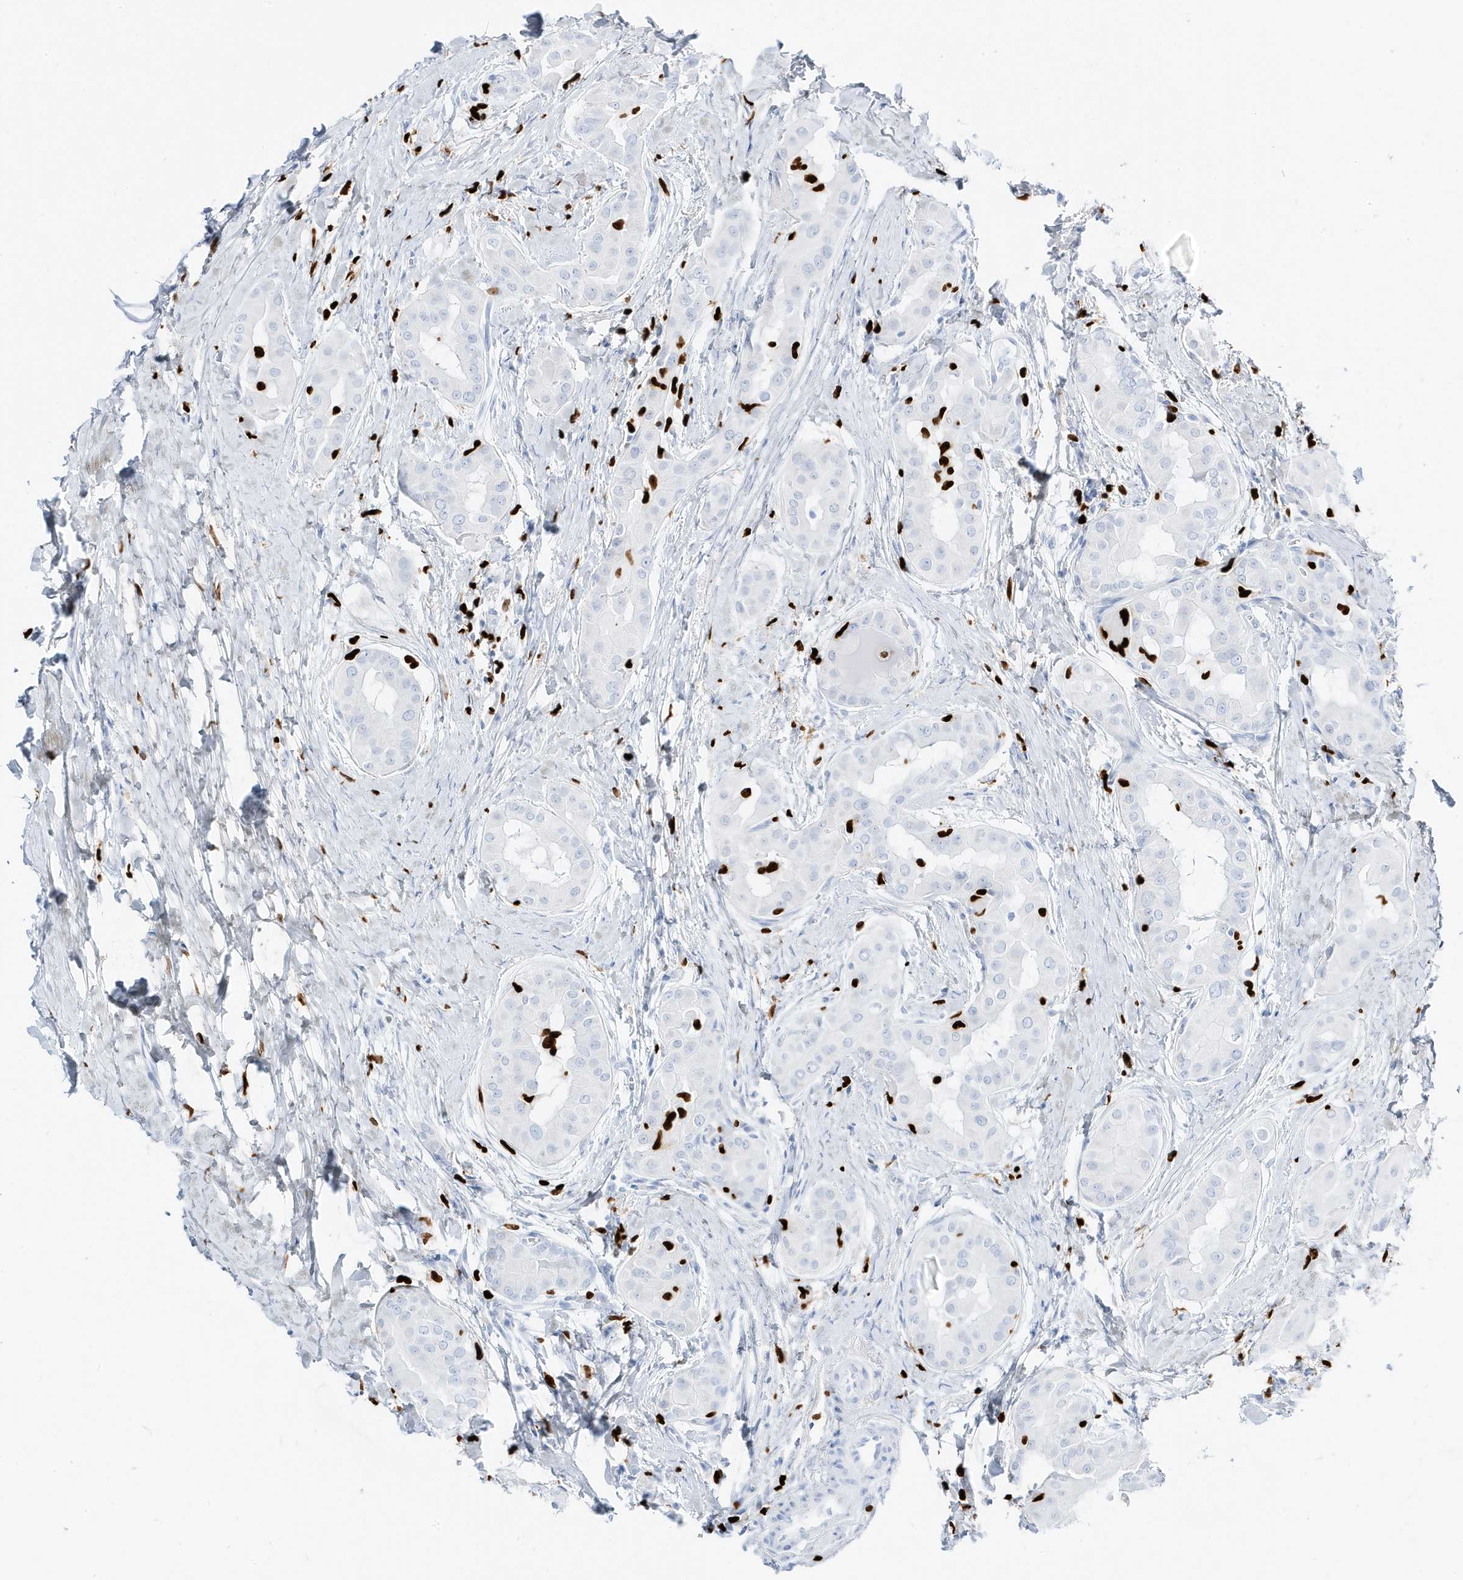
{"staining": {"intensity": "negative", "quantity": "none", "location": "none"}, "tissue": "thyroid cancer", "cell_type": "Tumor cells", "image_type": "cancer", "snomed": [{"axis": "morphology", "description": "Papillary adenocarcinoma, NOS"}, {"axis": "topography", "description": "Thyroid gland"}], "caption": "Immunohistochemistry of thyroid cancer exhibits no expression in tumor cells.", "gene": "MNDA", "patient": {"sex": "male", "age": 33}}